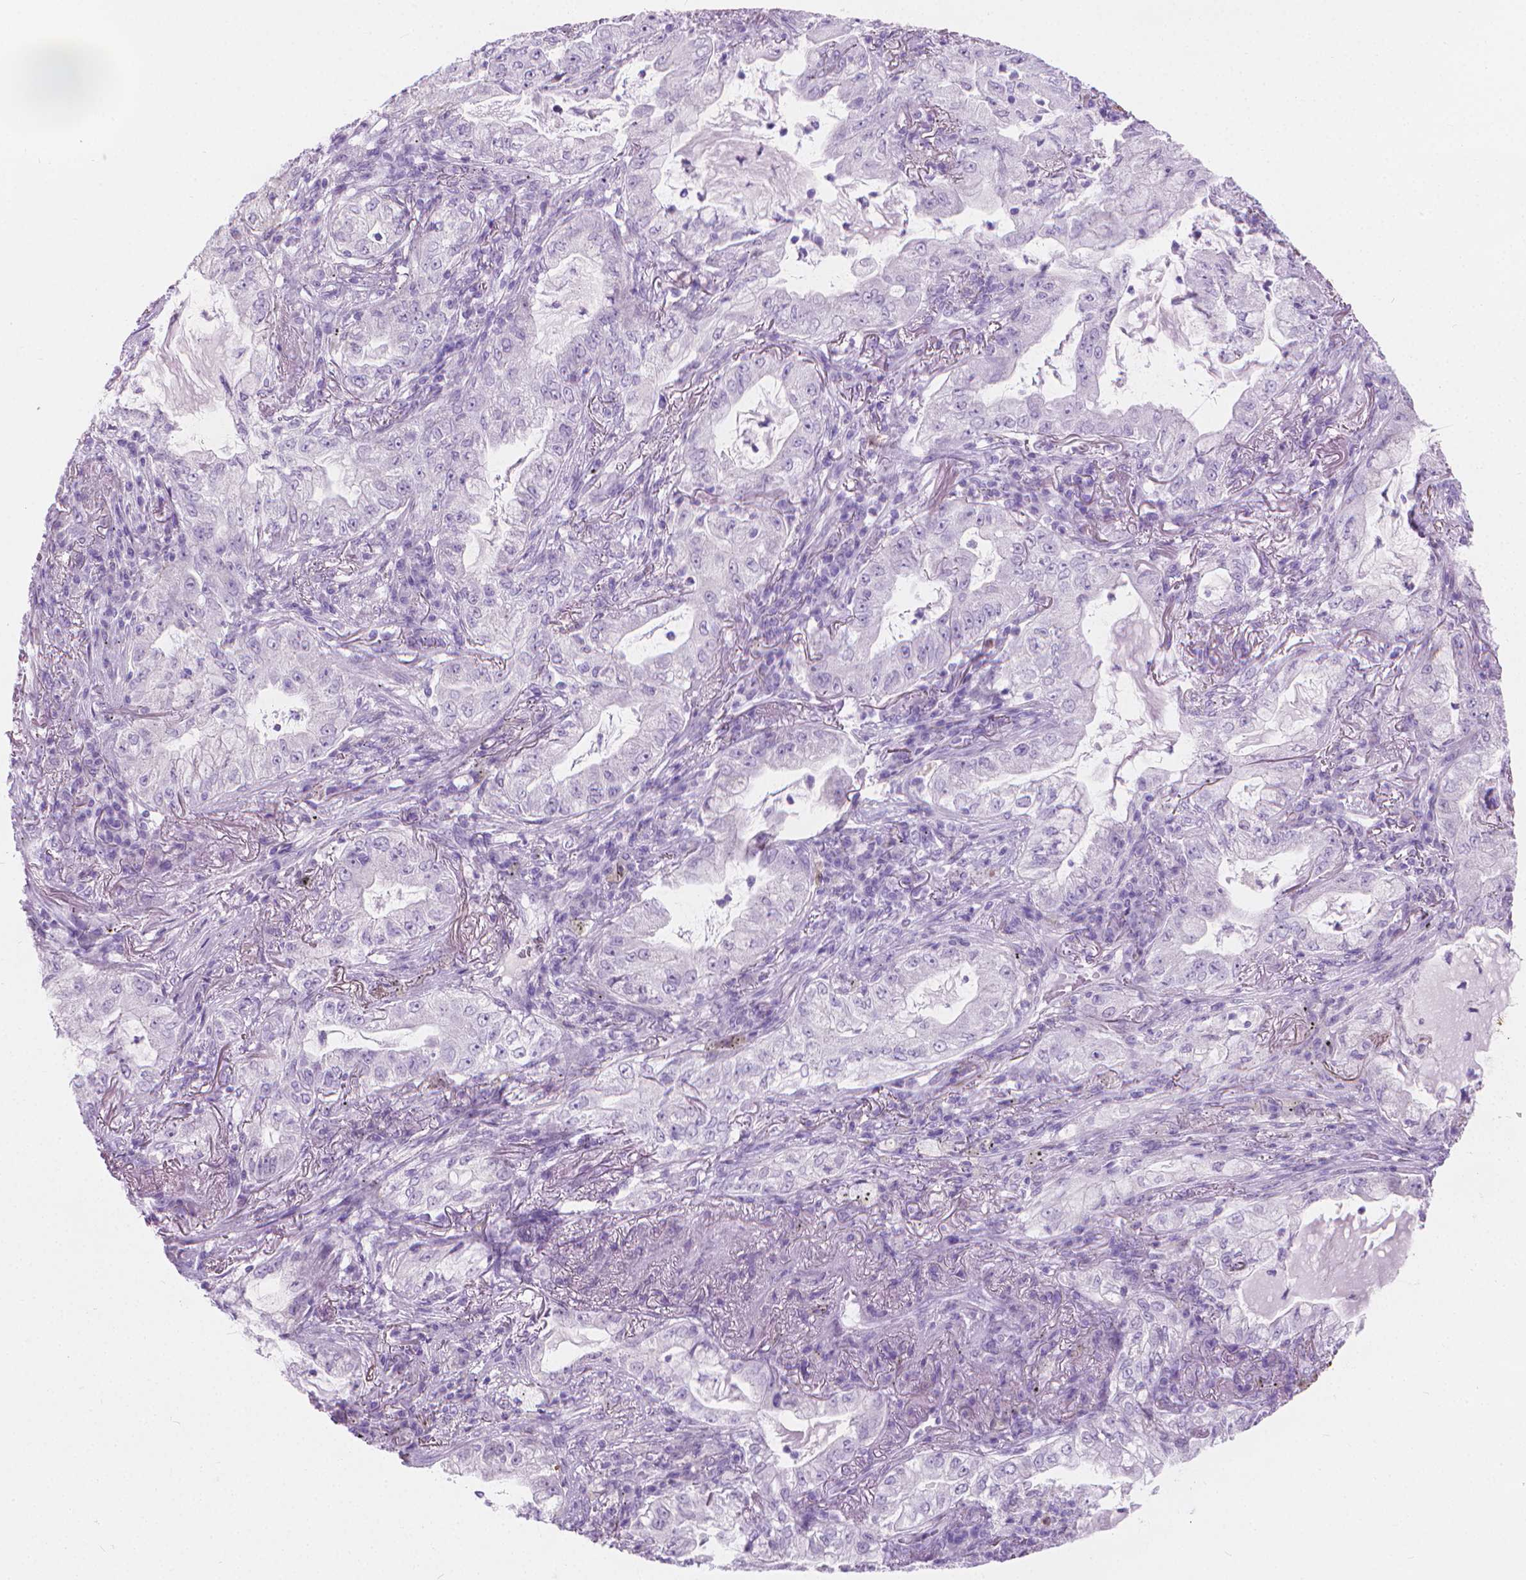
{"staining": {"intensity": "negative", "quantity": "none", "location": "none"}, "tissue": "lung cancer", "cell_type": "Tumor cells", "image_type": "cancer", "snomed": [{"axis": "morphology", "description": "Adenocarcinoma, NOS"}, {"axis": "topography", "description": "Lung"}], "caption": "This is an IHC micrograph of adenocarcinoma (lung). There is no staining in tumor cells.", "gene": "CFAP52", "patient": {"sex": "female", "age": 73}}